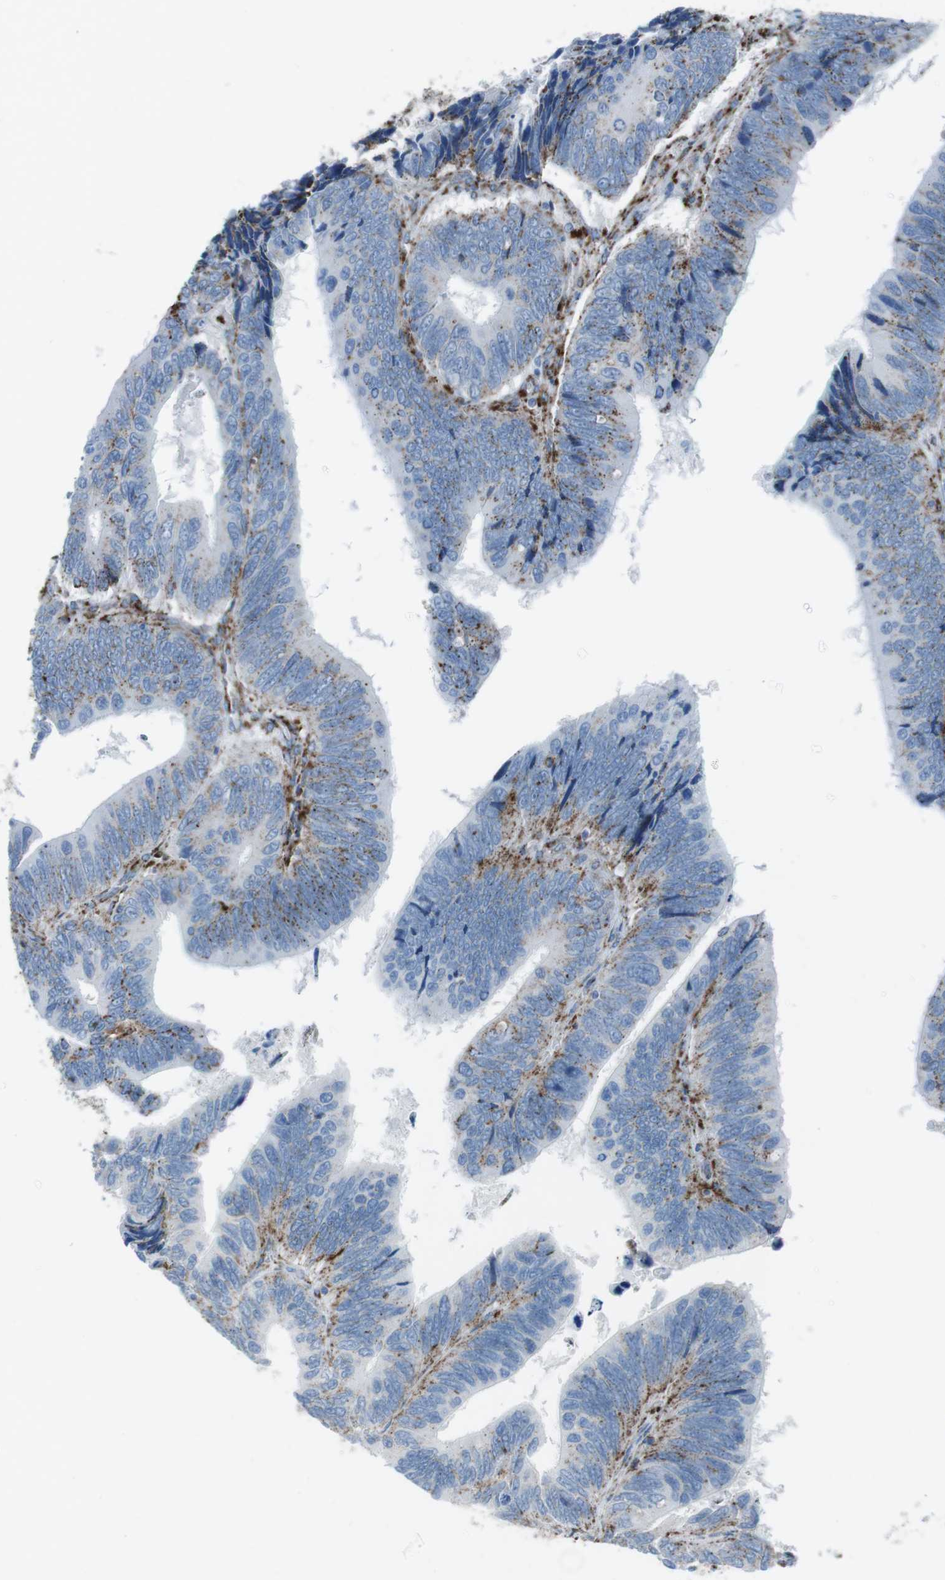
{"staining": {"intensity": "moderate", "quantity": "25%-75%", "location": "cytoplasmic/membranous"}, "tissue": "colorectal cancer", "cell_type": "Tumor cells", "image_type": "cancer", "snomed": [{"axis": "morphology", "description": "Adenocarcinoma, NOS"}, {"axis": "topography", "description": "Colon"}], "caption": "Protein staining of colorectal cancer tissue shows moderate cytoplasmic/membranous expression in about 25%-75% of tumor cells.", "gene": "SCARB2", "patient": {"sex": "male", "age": 72}}